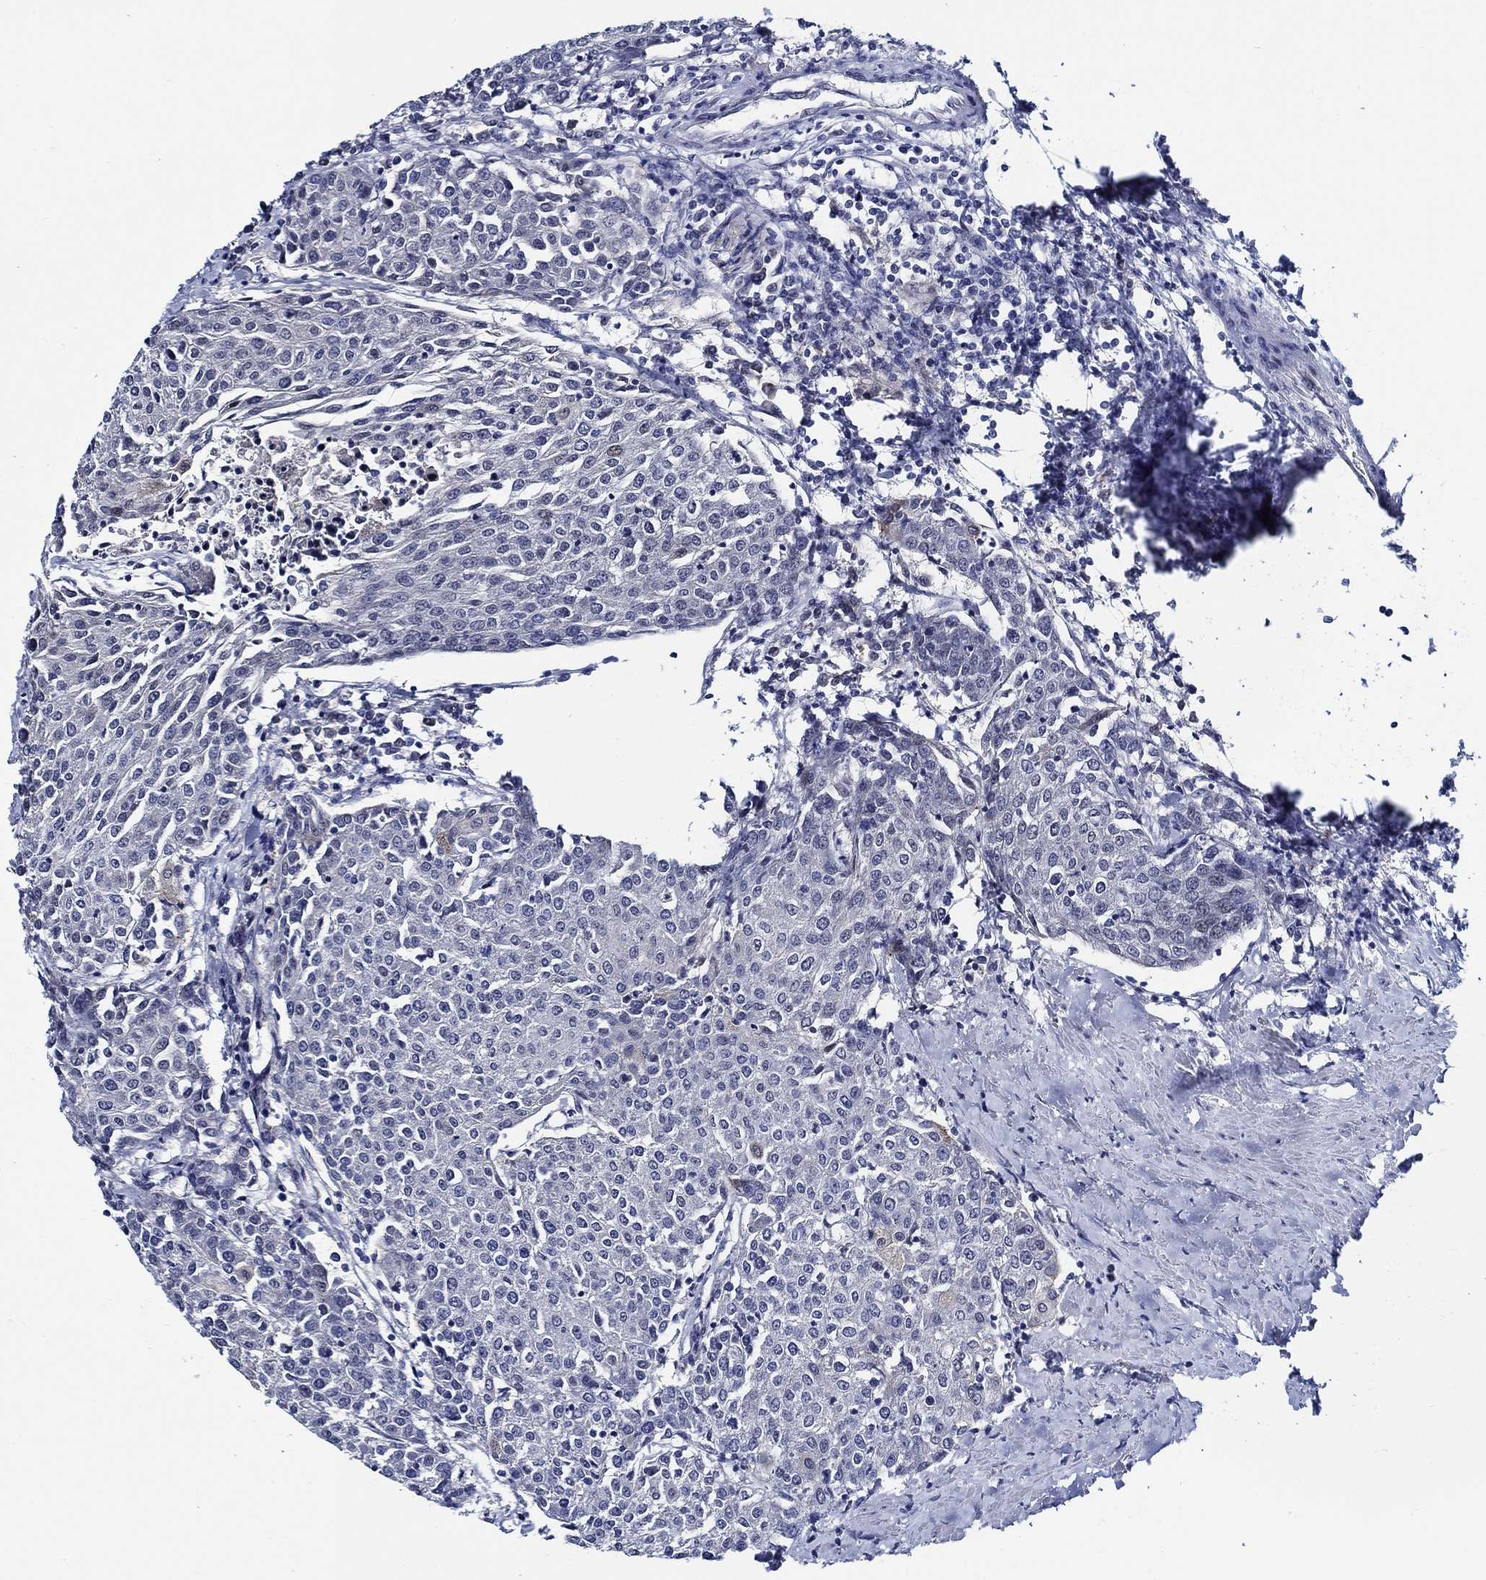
{"staining": {"intensity": "negative", "quantity": "none", "location": "none"}, "tissue": "urothelial cancer", "cell_type": "Tumor cells", "image_type": "cancer", "snomed": [{"axis": "morphology", "description": "Urothelial carcinoma, High grade"}, {"axis": "topography", "description": "Urinary bladder"}], "caption": "An immunohistochemistry (IHC) micrograph of urothelial cancer is shown. There is no staining in tumor cells of urothelial cancer. (Stains: DAB immunohistochemistry (IHC) with hematoxylin counter stain, Microscopy: brightfield microscopy at high magnification).", "gene": "C8orf48", "patient": {"sex": "female", "age": 85}}